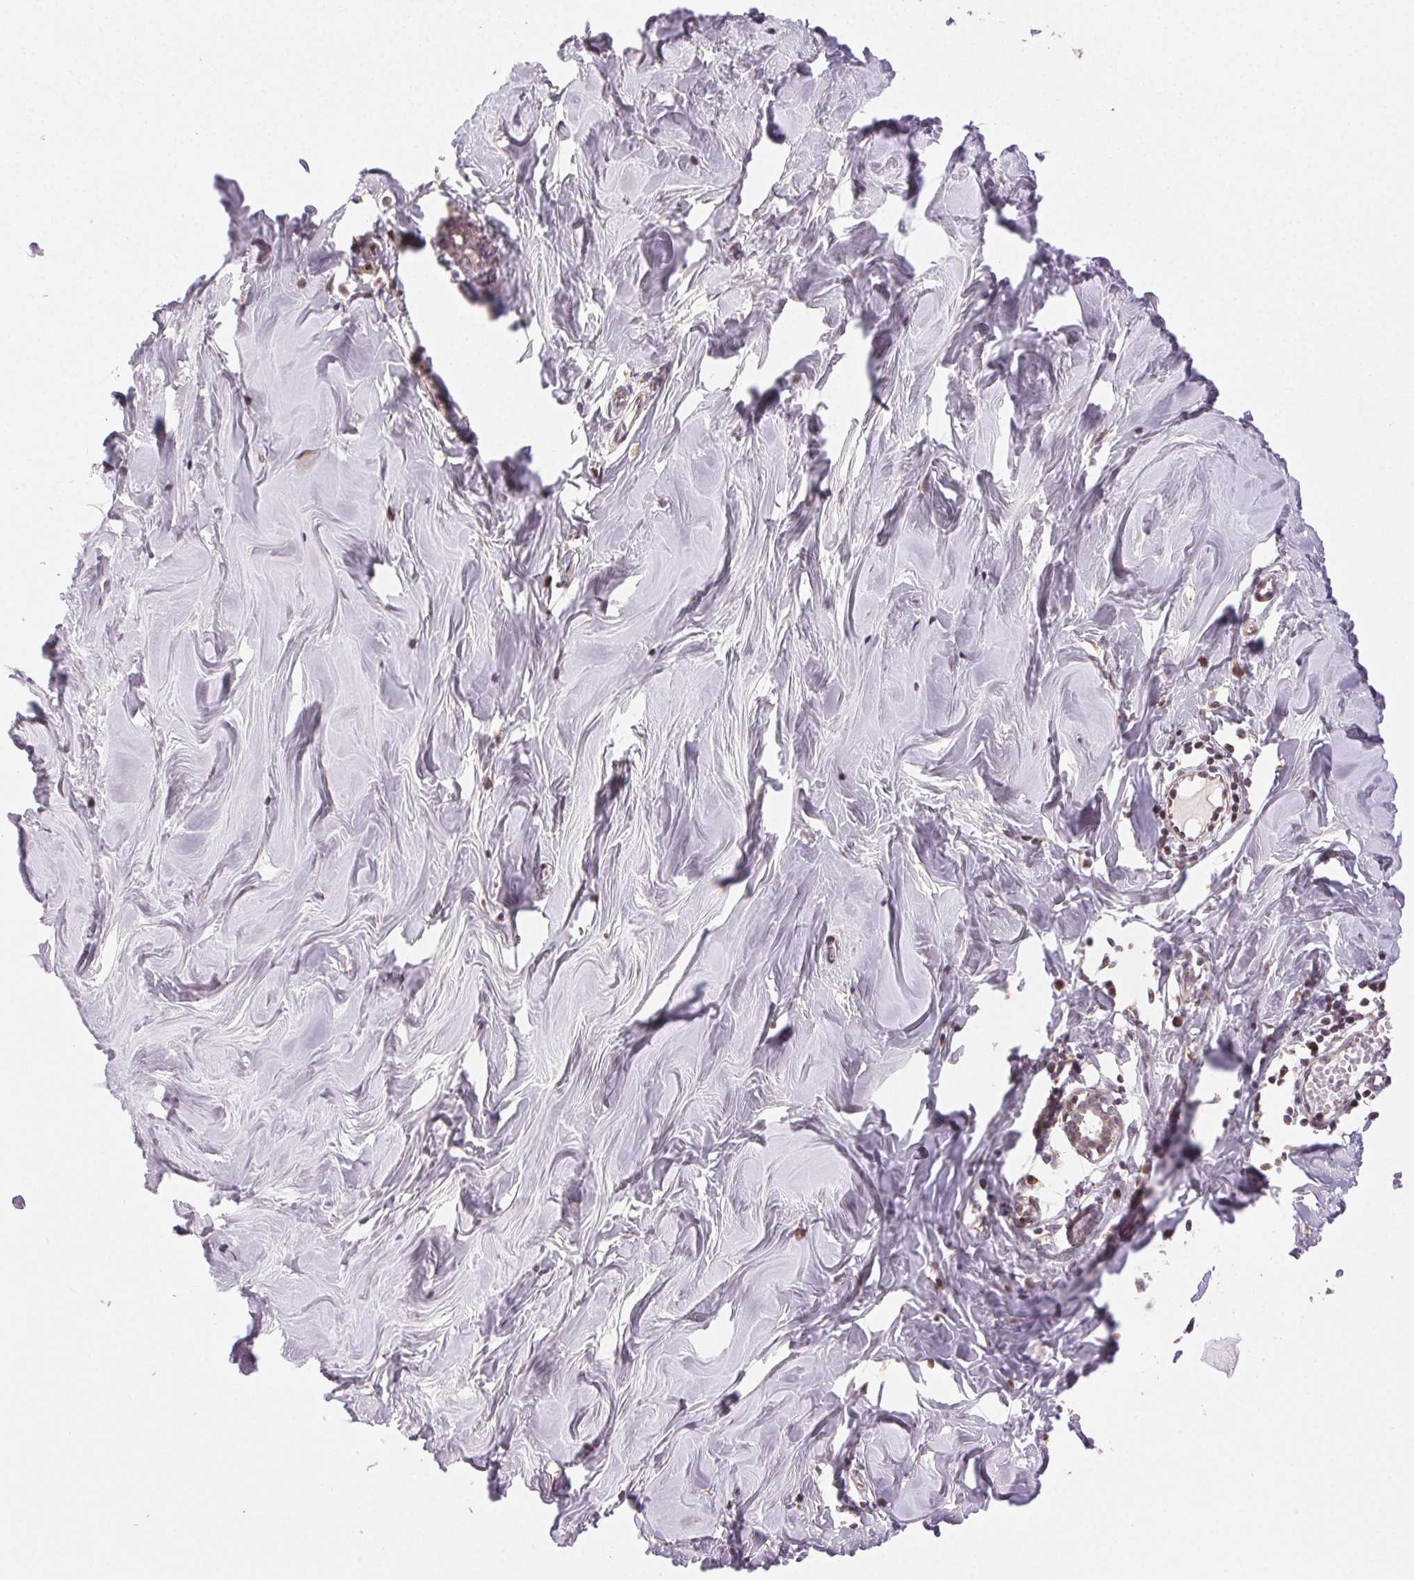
{"staining": {"intensity": "weak", "quantity": "<25%", "location": "cytoplasmic/membranous"}, "tissue": "breast", "cell_type": "Adipocytes", "image_type": "normal", "snomed": [{"axis": "morphology", "description": "Normal tissue, NOS"}, {"axis": "topography", "description": "Breast"}], "caption": "A micrograph of breast stained for a protein reveals no brown staining in adipocytes. (Stains: DAB immunohistochemistry with hematoxylin counter stain, Microscopy: brightfield microscopy at high magnification).", "gene": "PIWIL4", "patient": {"sex": "female", "age": 27}}